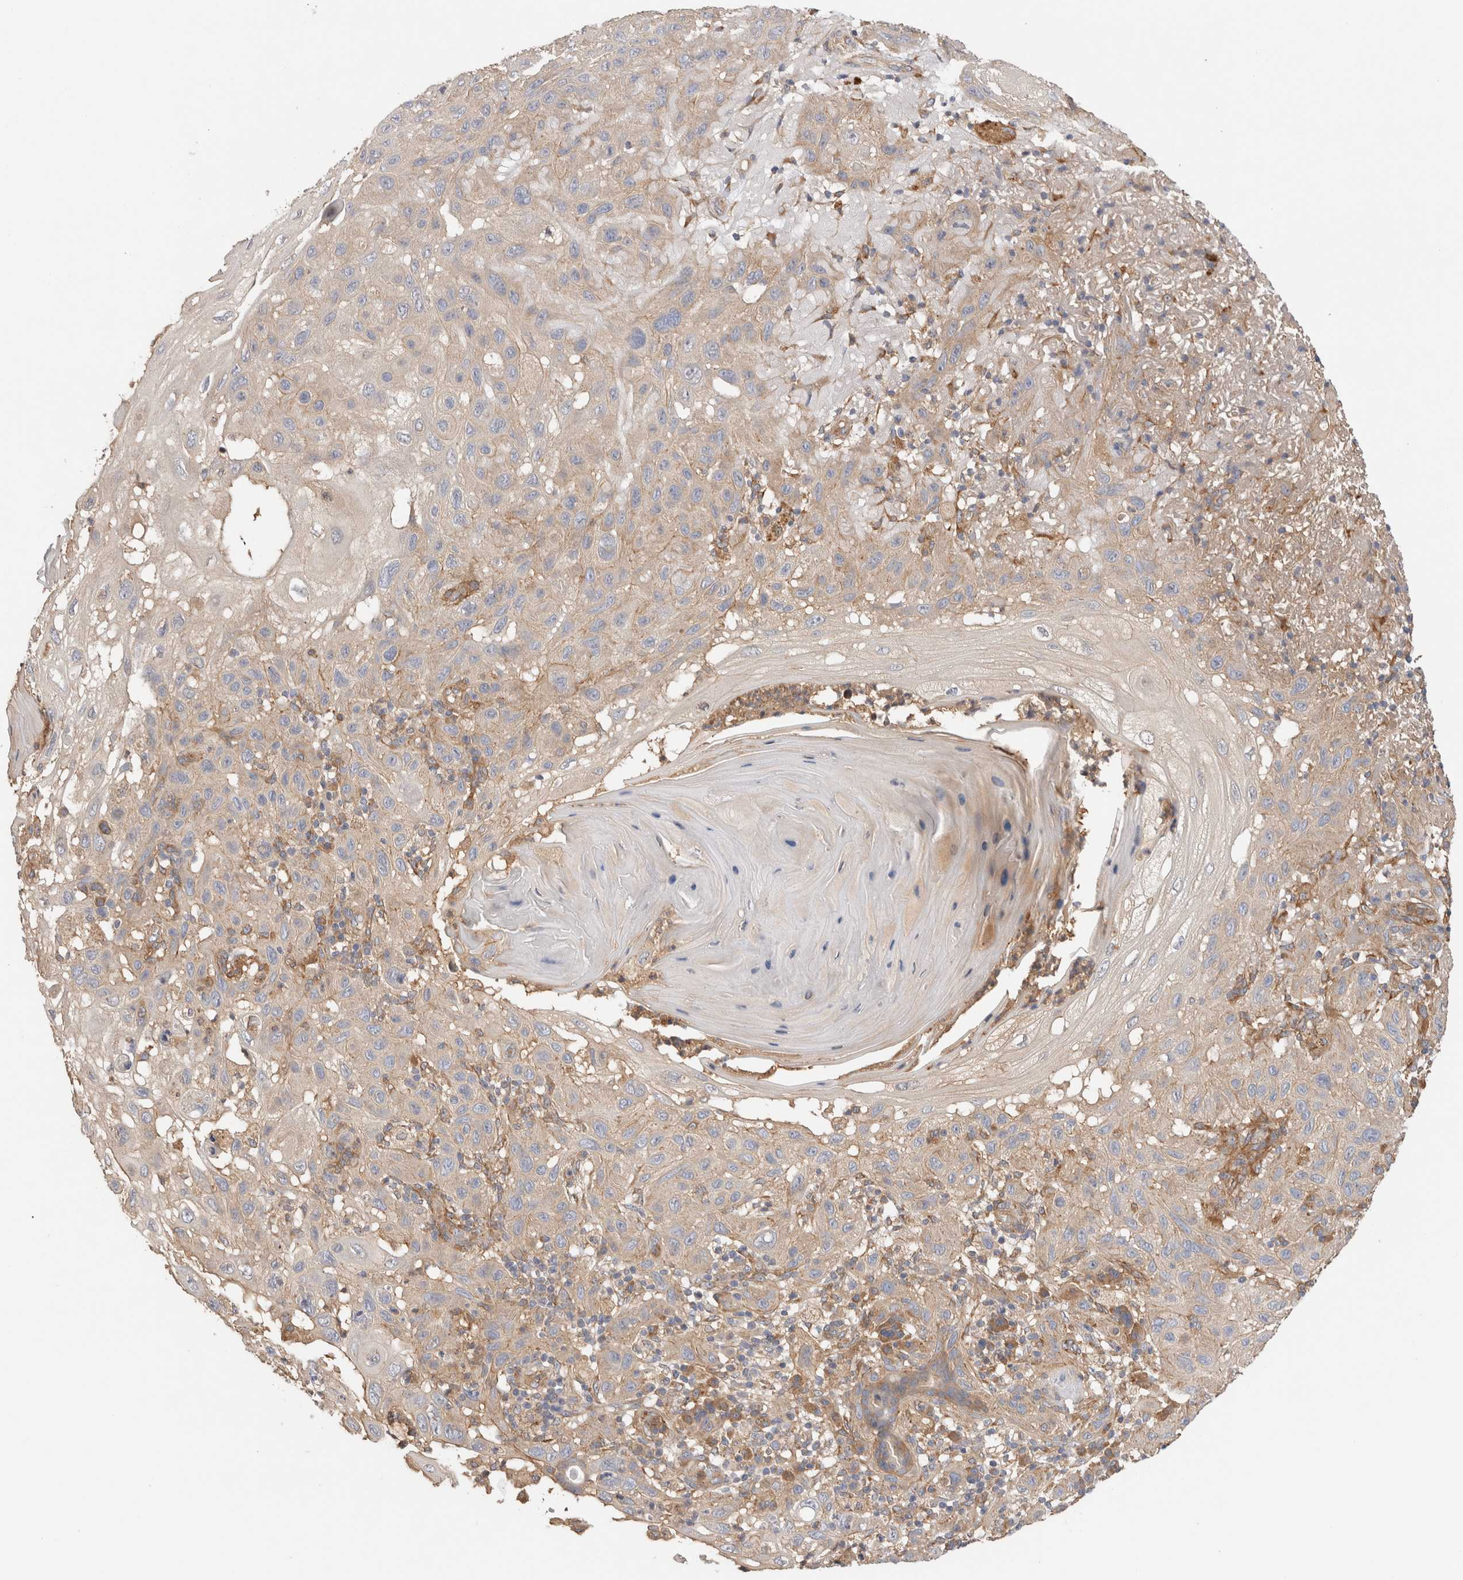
{"staining": {"intensity": "weak", "quantity": "<25%", "location": "cytoplasmic/membranous"}, "tissue": "skin cancer", "cell_type": "Tumor cells", "image_type": "cancer", "snomed": [{"axis": "morphology", "description": "Normal tissue, NOS"}, {"axis": "morphology", "description": "Squamous cell carcinoma, NOS"}, {"axis": "topography", "description": "Skin"}], "caption": "A high-resolution histopathology image shows IHC staining of skin cancer, which displays no significant positivity in tumor cells.", "gene": "SGK3", "patient": {"sex": "female", "age": 96}}